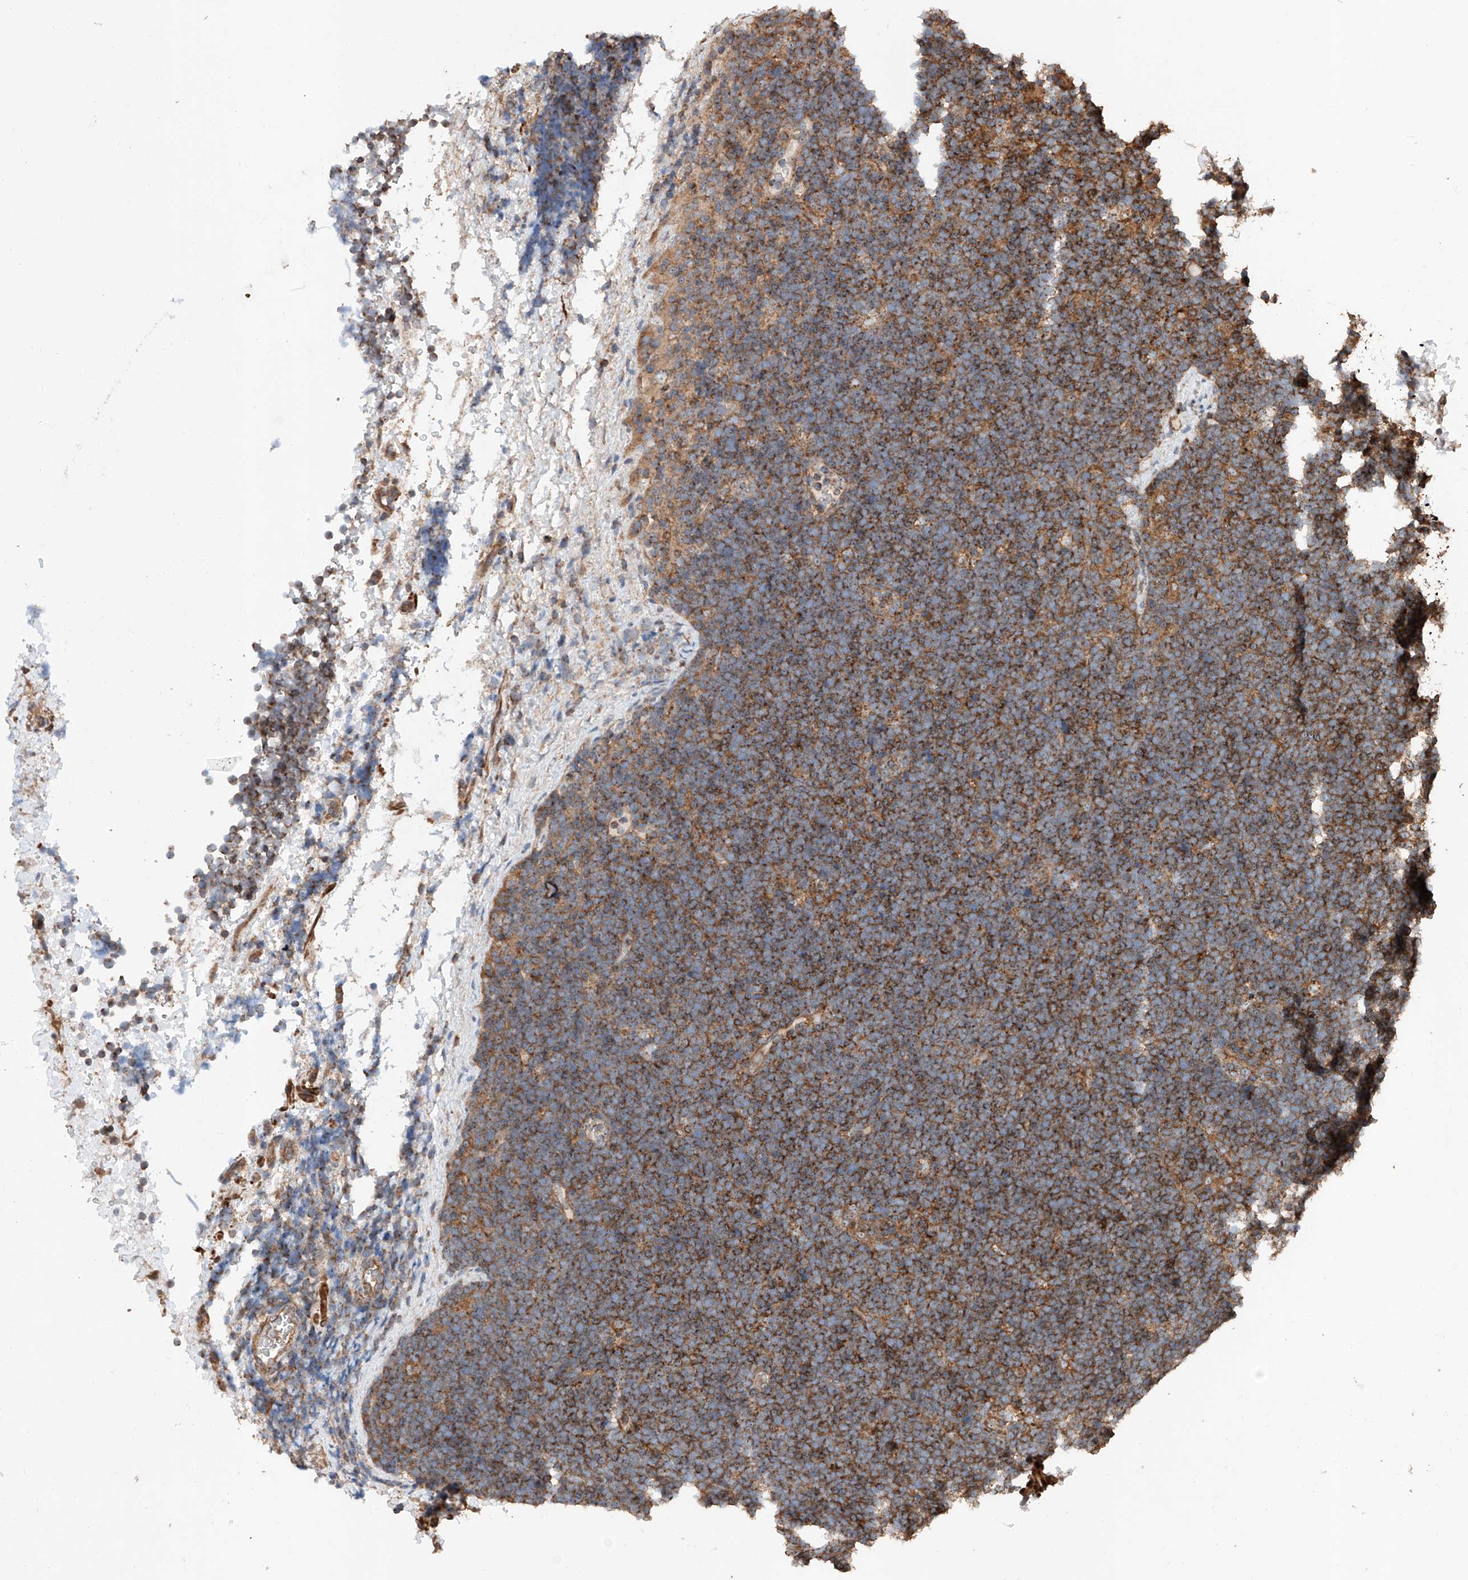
{"staining": {"intensity": "strong", "quantity": ">75%", "location": "cytoplasmic/membranous"}, "tissue": "lymphoma", "cell_type": "Tumor cells", "image_type": "cancer", "snomed": [{"axis": "morphology", "description": "Malignant lymphoma, non-Hodgkin's type, High grade"}, {"axis": "topography", "description": "Lymph node"}], "caption": "Immunohistochemistry image of high-grade malignant lymphoma, non-Hodgkin's type stained for a protein (brown), which shows high levels of strong cytoplasmic/membranous expression in about >75% of tumor cells.", "gene": "PISD", "patient": {"sex": "male", "age": 13}}